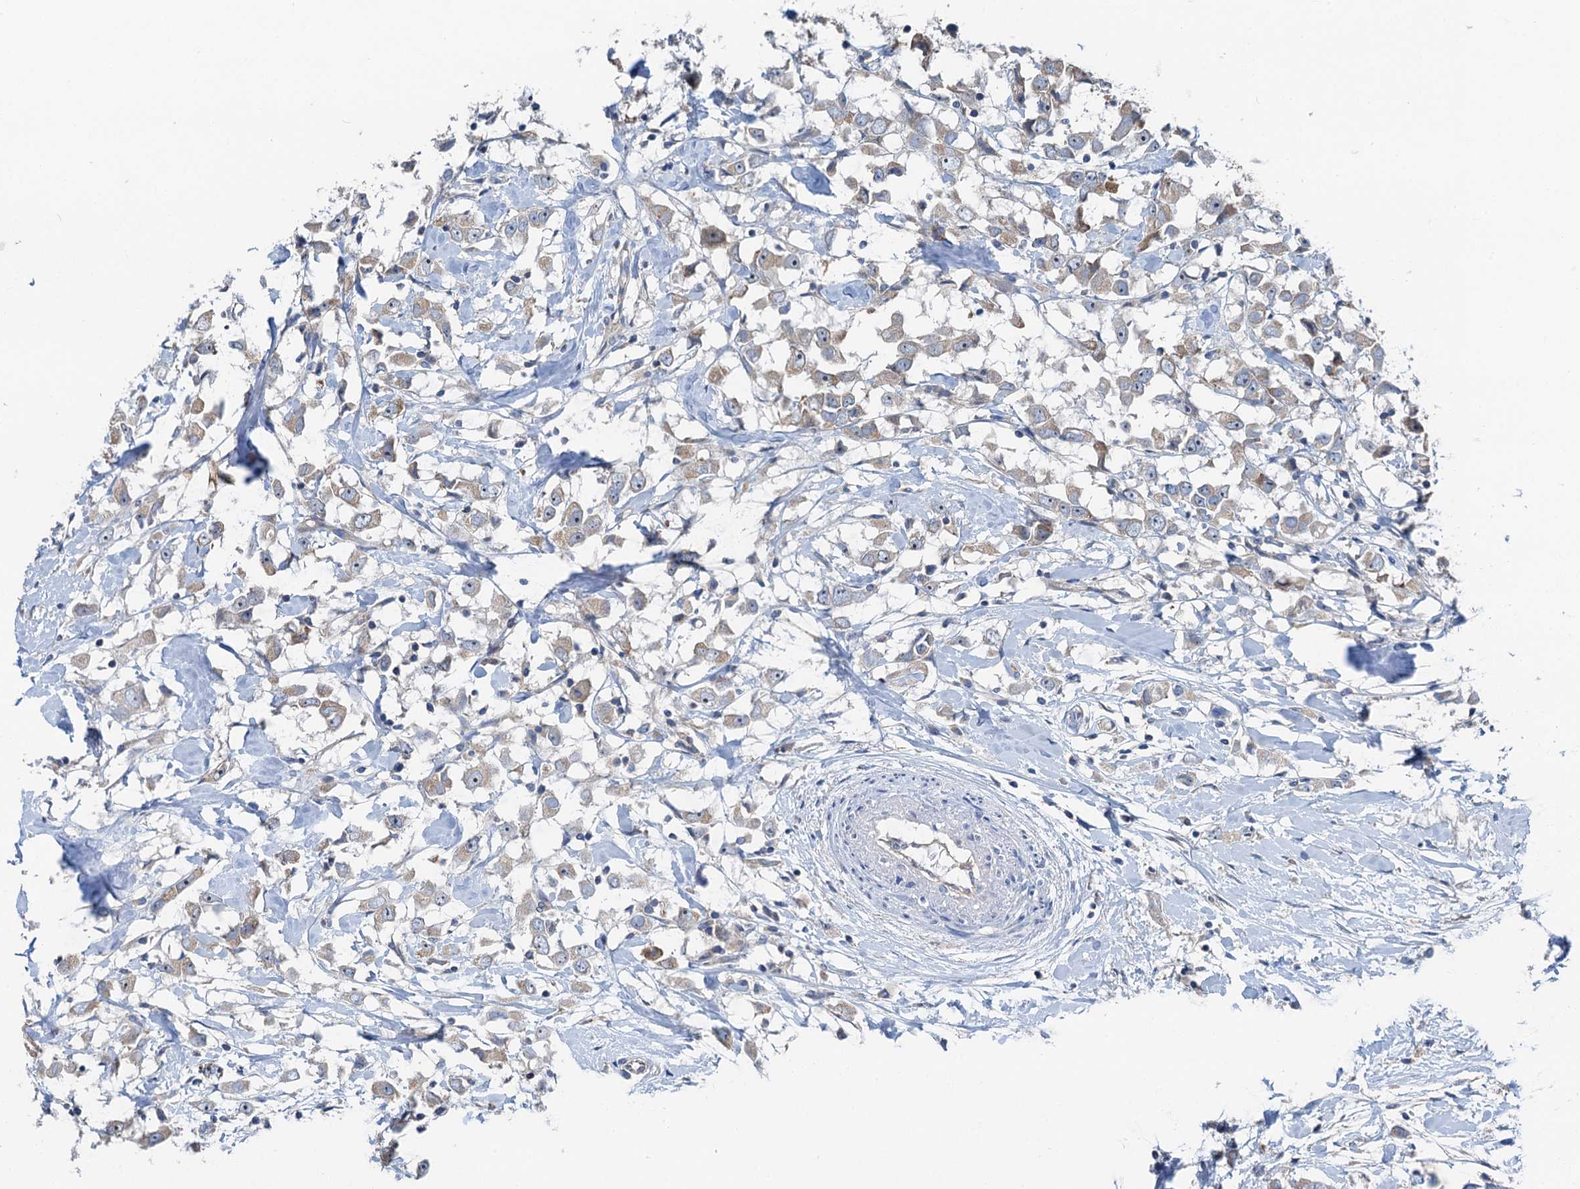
{"staining": {"intensity": "weak", "quantity": "25%-75%", "location": "cytoplasmic/membranous"}, "tissue": "breast cancer", "cell_type": "Tumor cells", "image_type": "cancer", "snomed": [{"axis": "morphology", "description": "Duct carcinoma"}, {"axis": "topography", "description": "Breast"}], "caption": "IHC (DAB) staining of invasive ductal carcinoma (breast) reveals weak cytoplasmic/membranous protein expression in about 25%-75% of tumor cells. (DAB = brown stain, brightfield microscopy at high magnification).", "gene": "ANKRD26", "patient": {"sex": "female", "age": 61}}